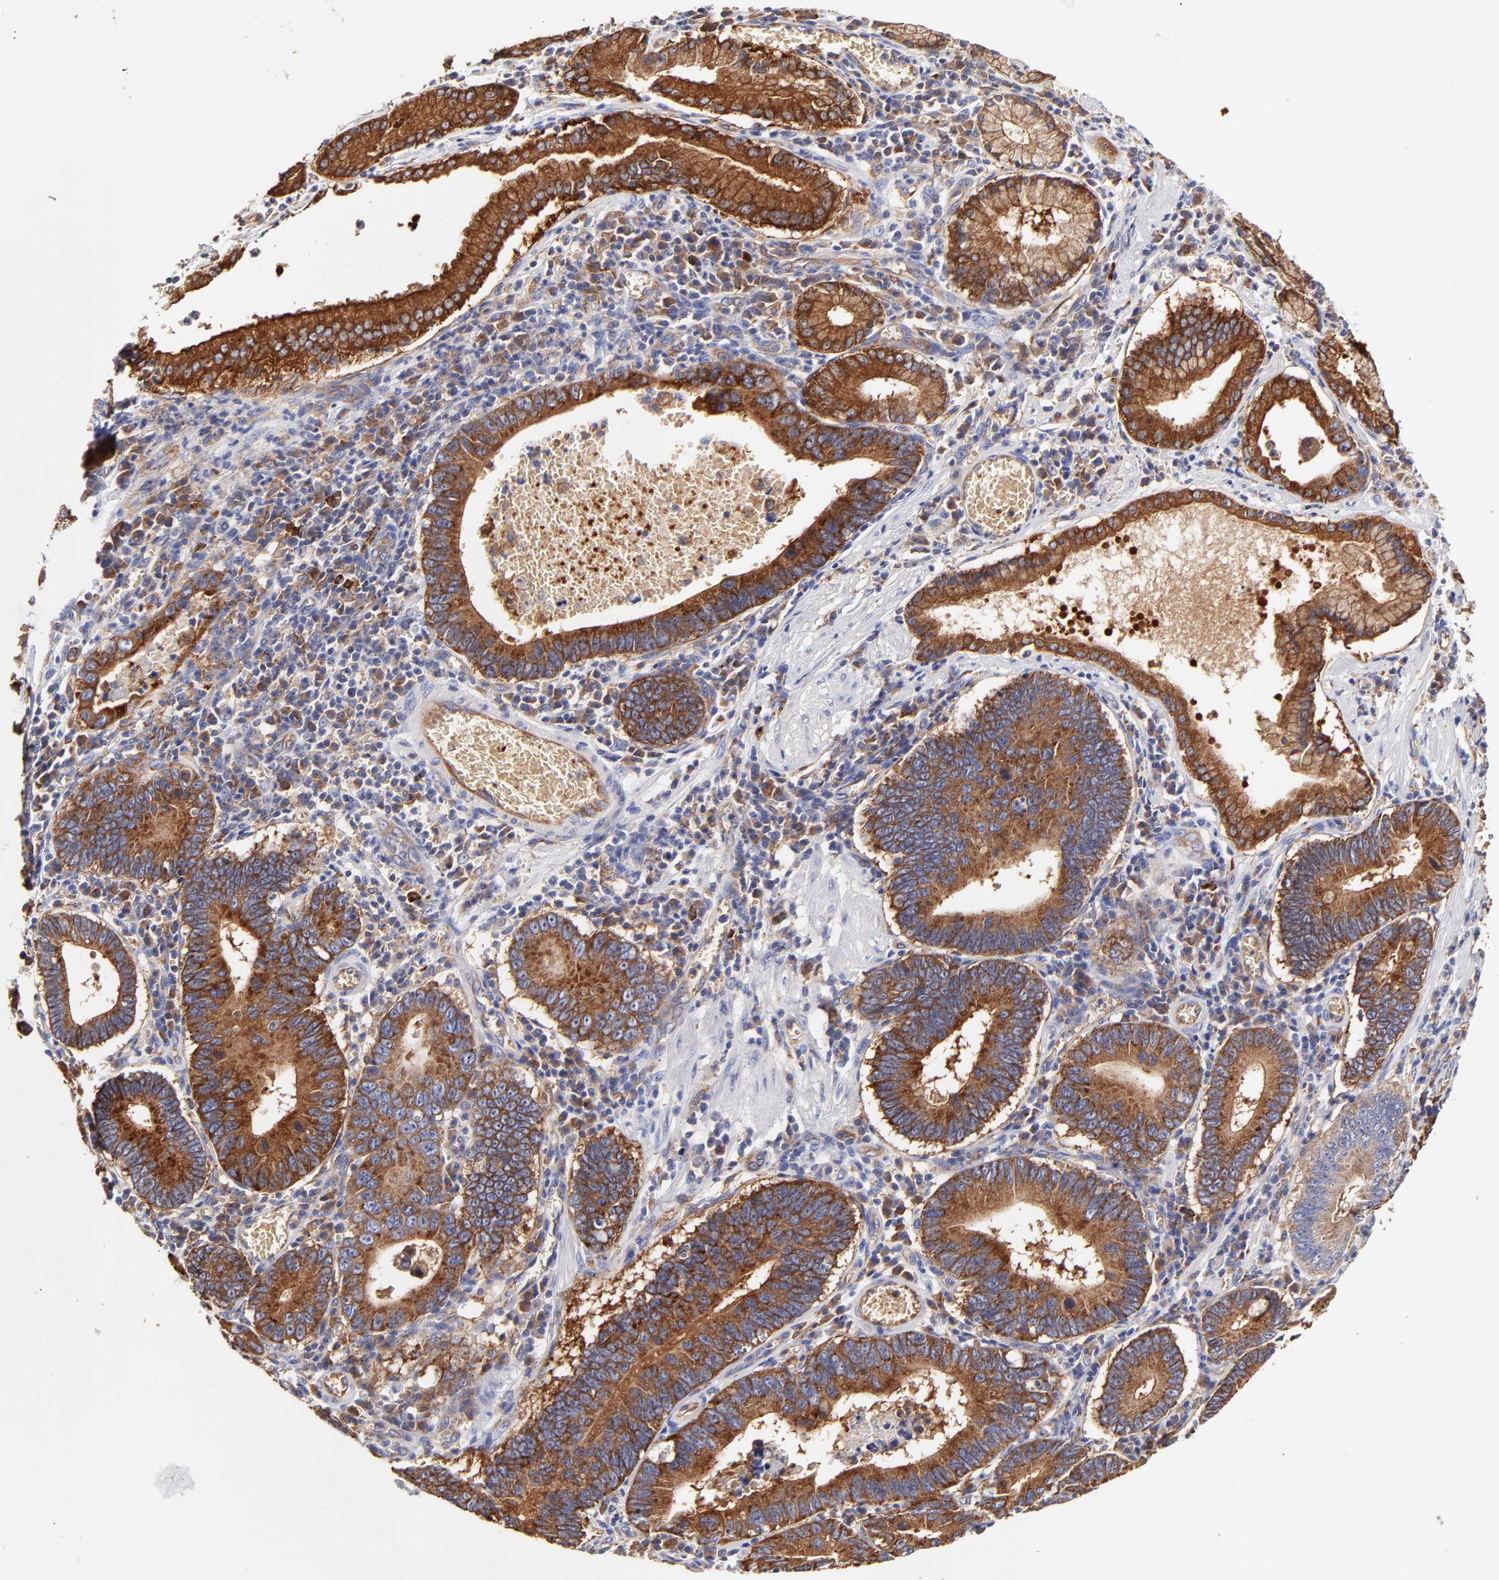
{"staining": {"intensity": "strong", "quantity": ">75%", "location": "cytoplasmic/membranous"}, "tissue": "stomach cancer", "cell_type": "Tumor cells", "image_type": "cancer", "snomed": [{"axis": "morphology", "description": "Adenocarcinoma, NOS"}, {"axis": "topography", "description": "Stomach"}, {"axis": "topography", "description": "Gastric cardia"}], "caption": "Immunohistochemical staining of human stomach cancer (adenocarcinoma) displays high levels of strong cytoplasmic/membranous expression in about >75% of tumor cells. (brown staining indicates protein expression, while blue staining denotes nuclei).", "gene": "CD2AP", "patient": {"sex": "male", "age": 59}}